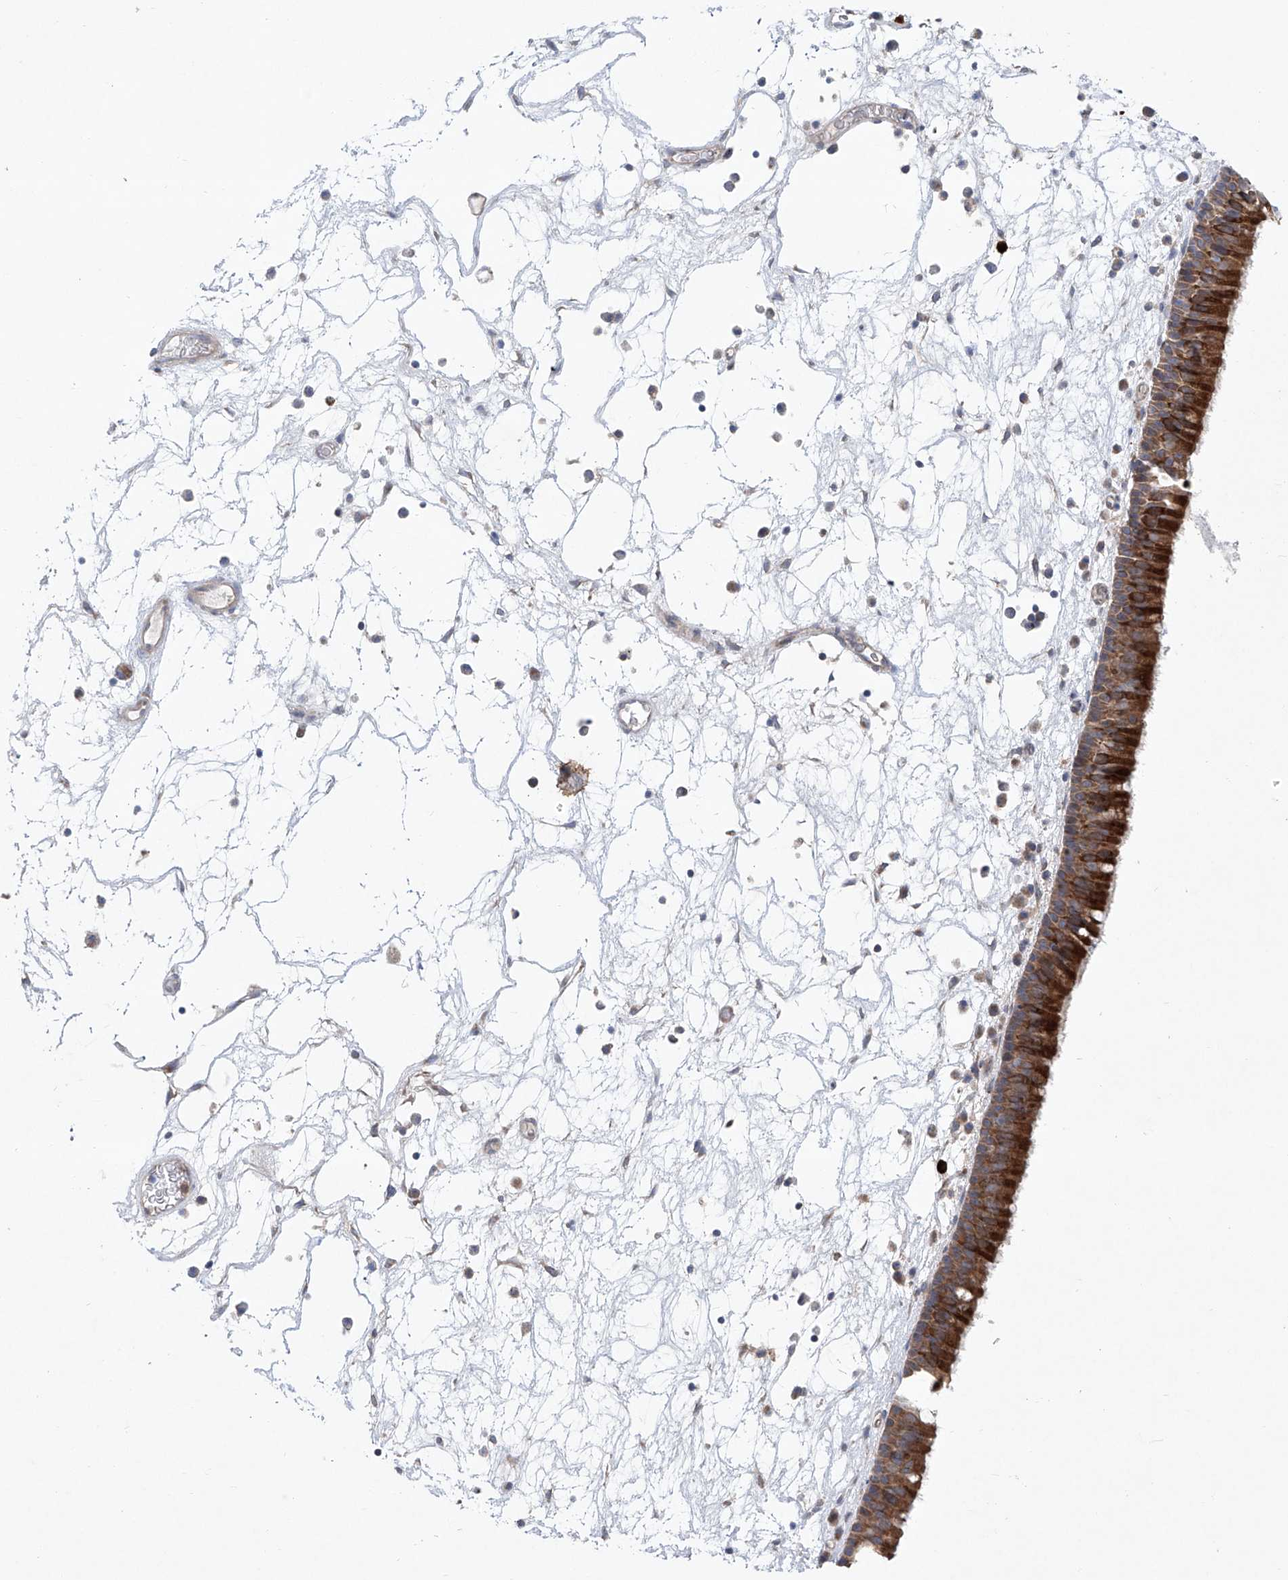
{"staining": {"intensity": "strong", "quantity": ">75%", "location": "cytoplasmic/membranous"}, "tissue": "nasopharynx", "cell_type": "Respiratory epithelial cells", "image_type": "normal", "snomed": [{"axis": "morphology", "description": "Normal tissue, NOS"}, {"axis": "morphology", "description": "Inflammation, NOS"}, {"axis": "morphology", "description": "Malignant melanoma, Metastatic site"}, {"axis": "topography", "description": "Nasopharynx"}], "caption": "Human nasopharynx stained with a brown dye exhibits strong cytoplasmic/membranous positive staining in about >75% of respiratory epithelial cells.", "gene": "KLC4", "patient": {"sex": "male", "age": 70}}